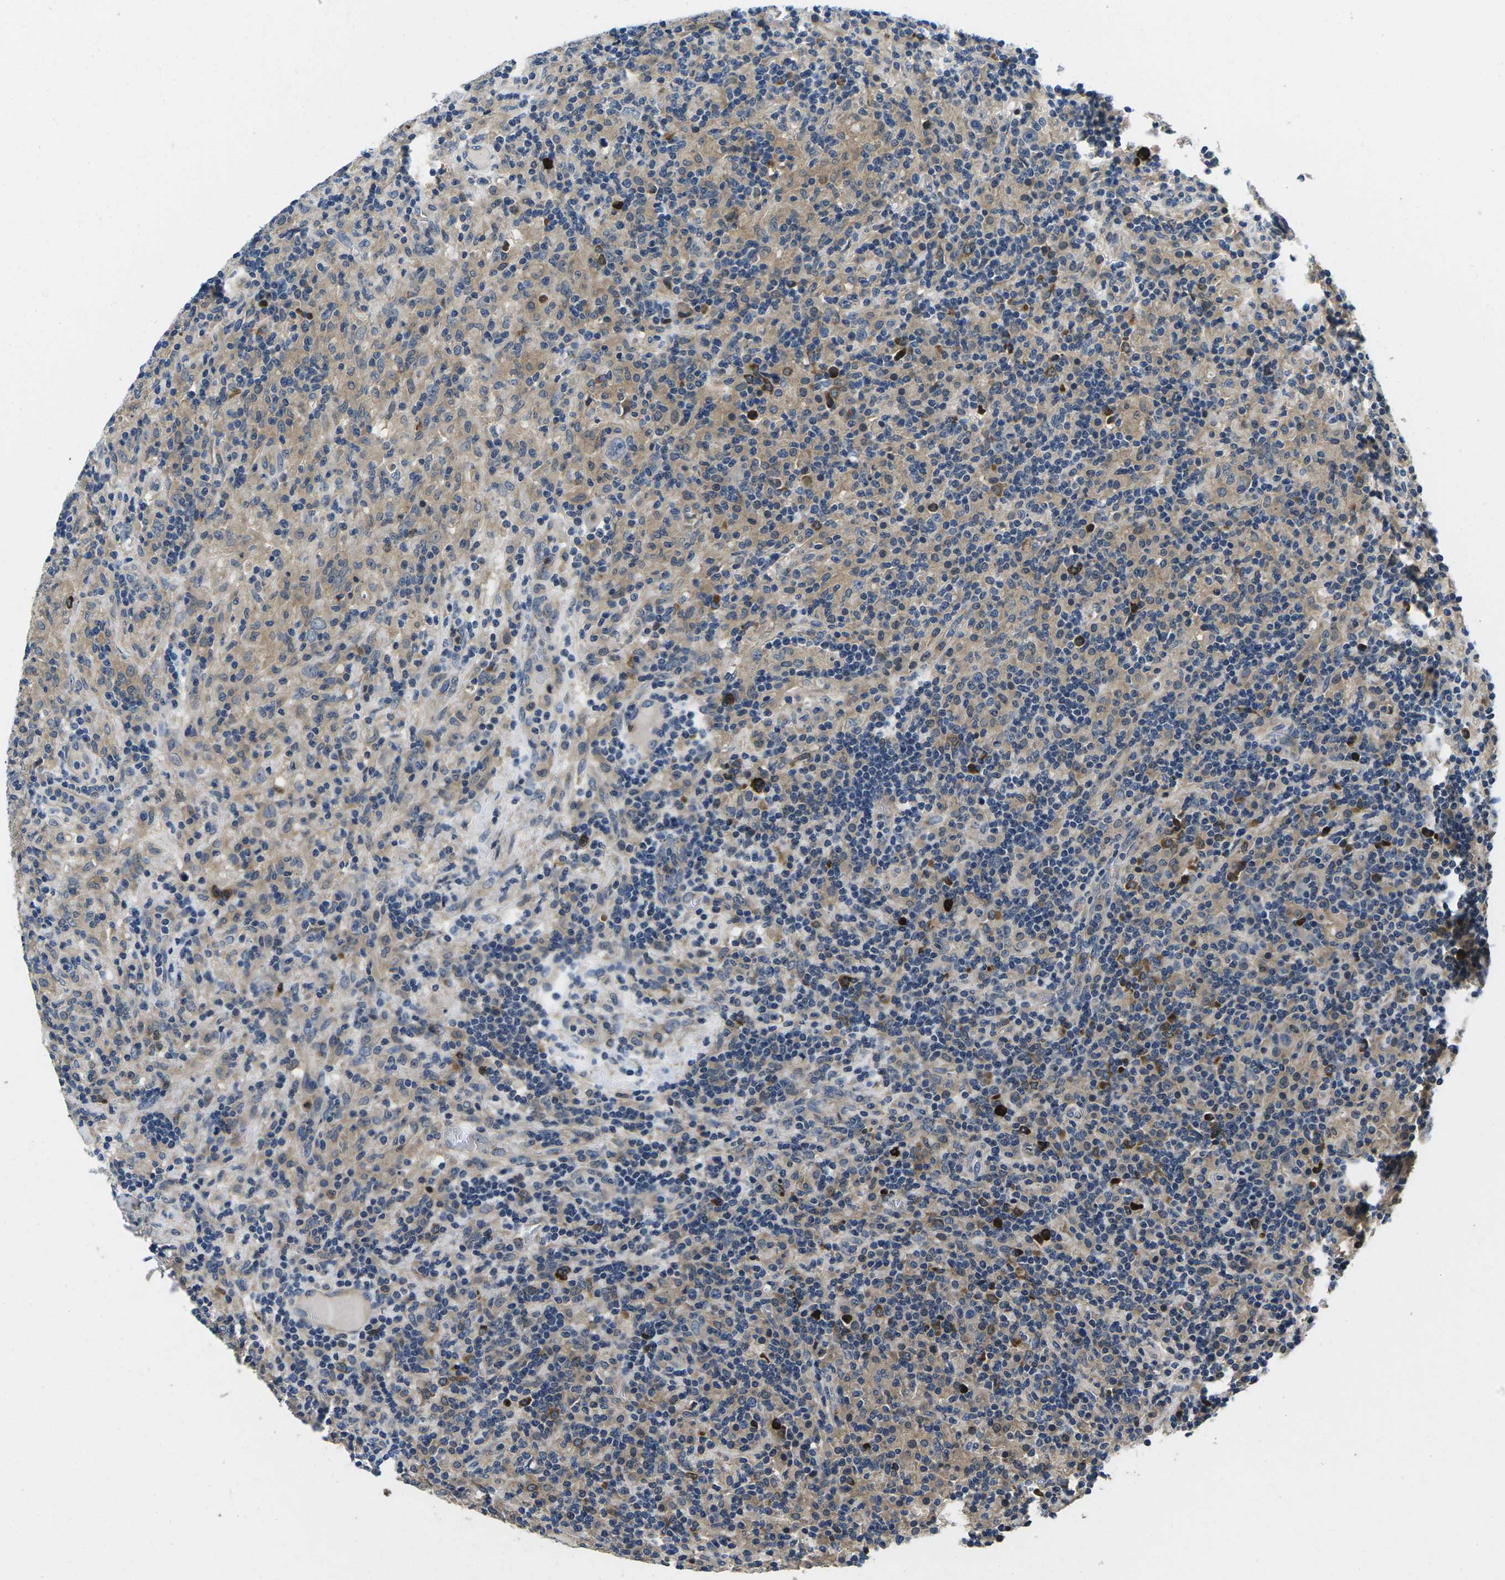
{"staining": {"intensity": "weak", "quantity": "25%-75%", "location": "cytoplasmic/membranous"}, "tissue": "lymphoma", "cell_type": "Tumor cells", "image_type": "cancer", "snomed": [{"axis": "morphology", "description": "Hodgkin's disease, NOS"}, {"axis": "topography", "description": "Lymph node"}], "caption": "Immunohistochemistry (IHC) of lymphoma exhibits low levels of weak cytoplasmic/membranous expression in approximately 25%-75% of tumor cells.", "gene": "PLCE1", "patient": {"sex": "male", "age": 70}}